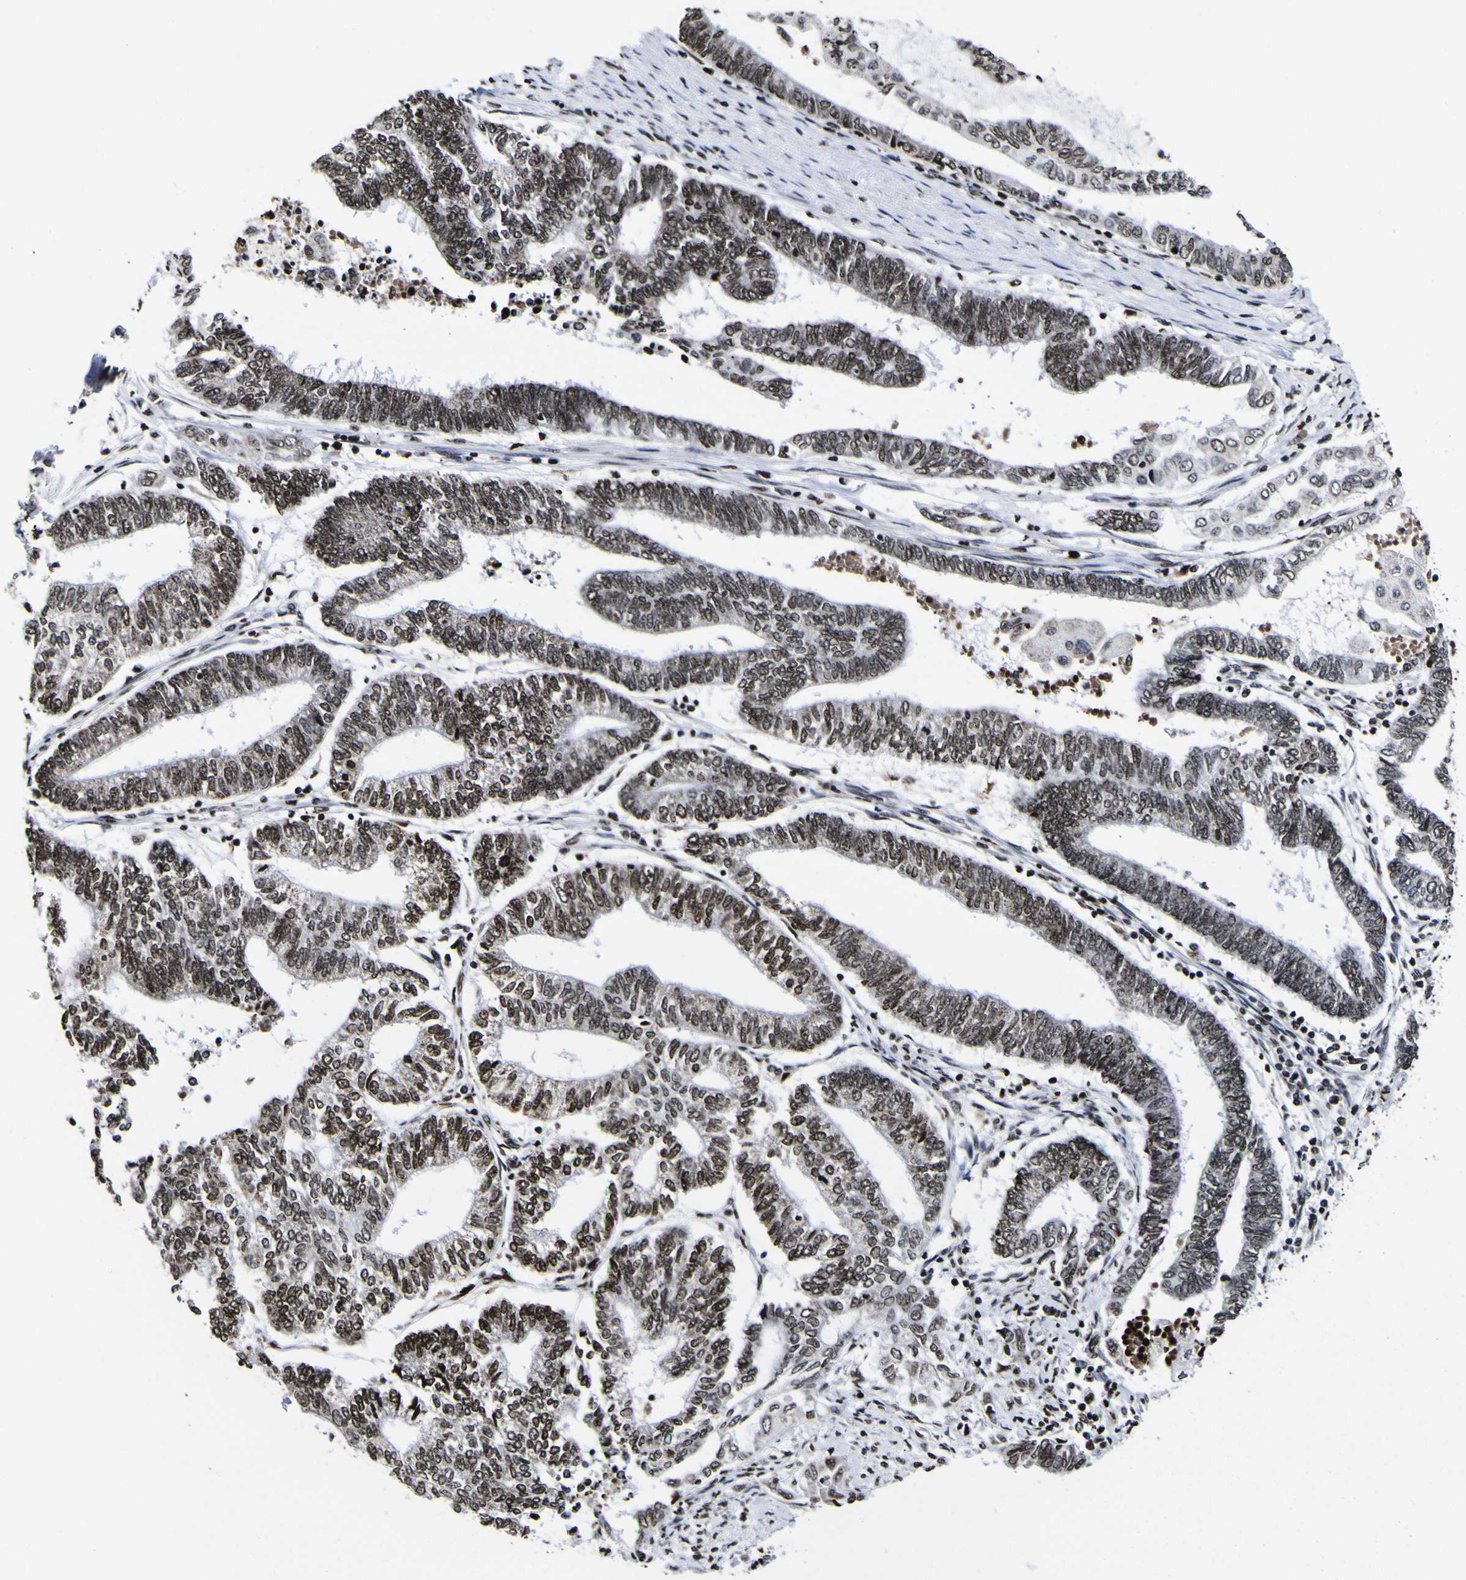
{"staining": {"intensity": "strong", "quantity": ">75%", "location": "nuclear"}, "tissue": "endometrial cancer", "cell_type": "Tumor cells", "image_type": "cancer", "snomed": [{"axis": "morphology", "description": "Adenocarcinoma, NOS"}, {"axis": "topography", "description": "Uterus"}, {"axis": "topography", "description": "Endometrium"}], "caption": "A brown stain shows strong nuclear staining of a protein in human endometrial cancer (adenocarcinoma) tumor cells.", "gene": "PIAS1", "patient": {"sex": "female", "age": 70}}